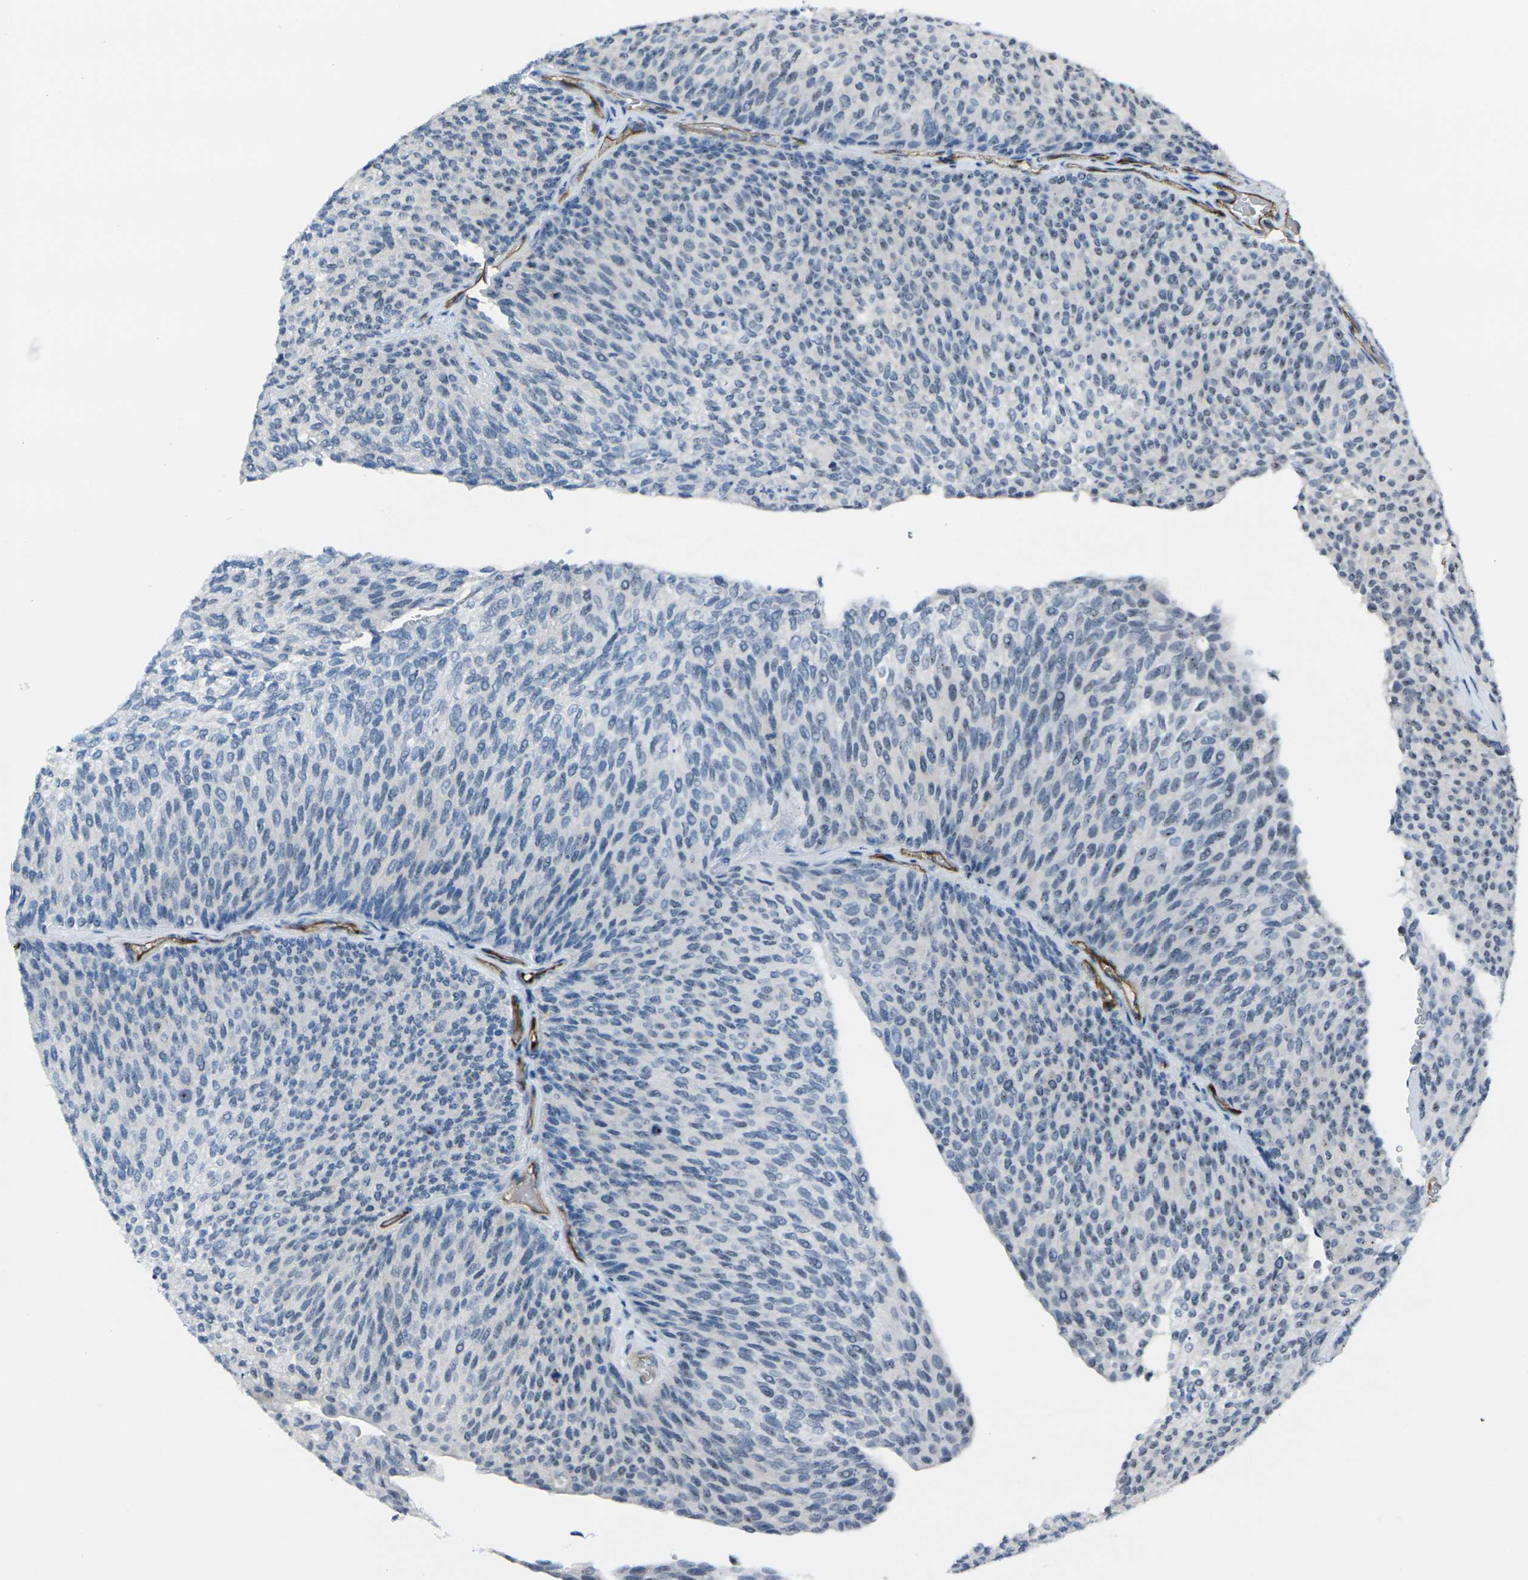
{"staining": {"intensity": "negative", "quantity": "none", "location": "none"}, "tissue": "urothelial cancer", "cell_type": "Tumor cells", "image_type": "cancer", "snomed": [{"axis": "morphology", "description": "Urothelial carcinoma, Low grade"}, {"axis": "topography", "description": "Urinary bladder"}], "caption": "Image shows no protein staining in tumor cells of urothelial cancer tissue.", "gene": "HSPA12B", "patient": {"sex": "female", "age": 79}}